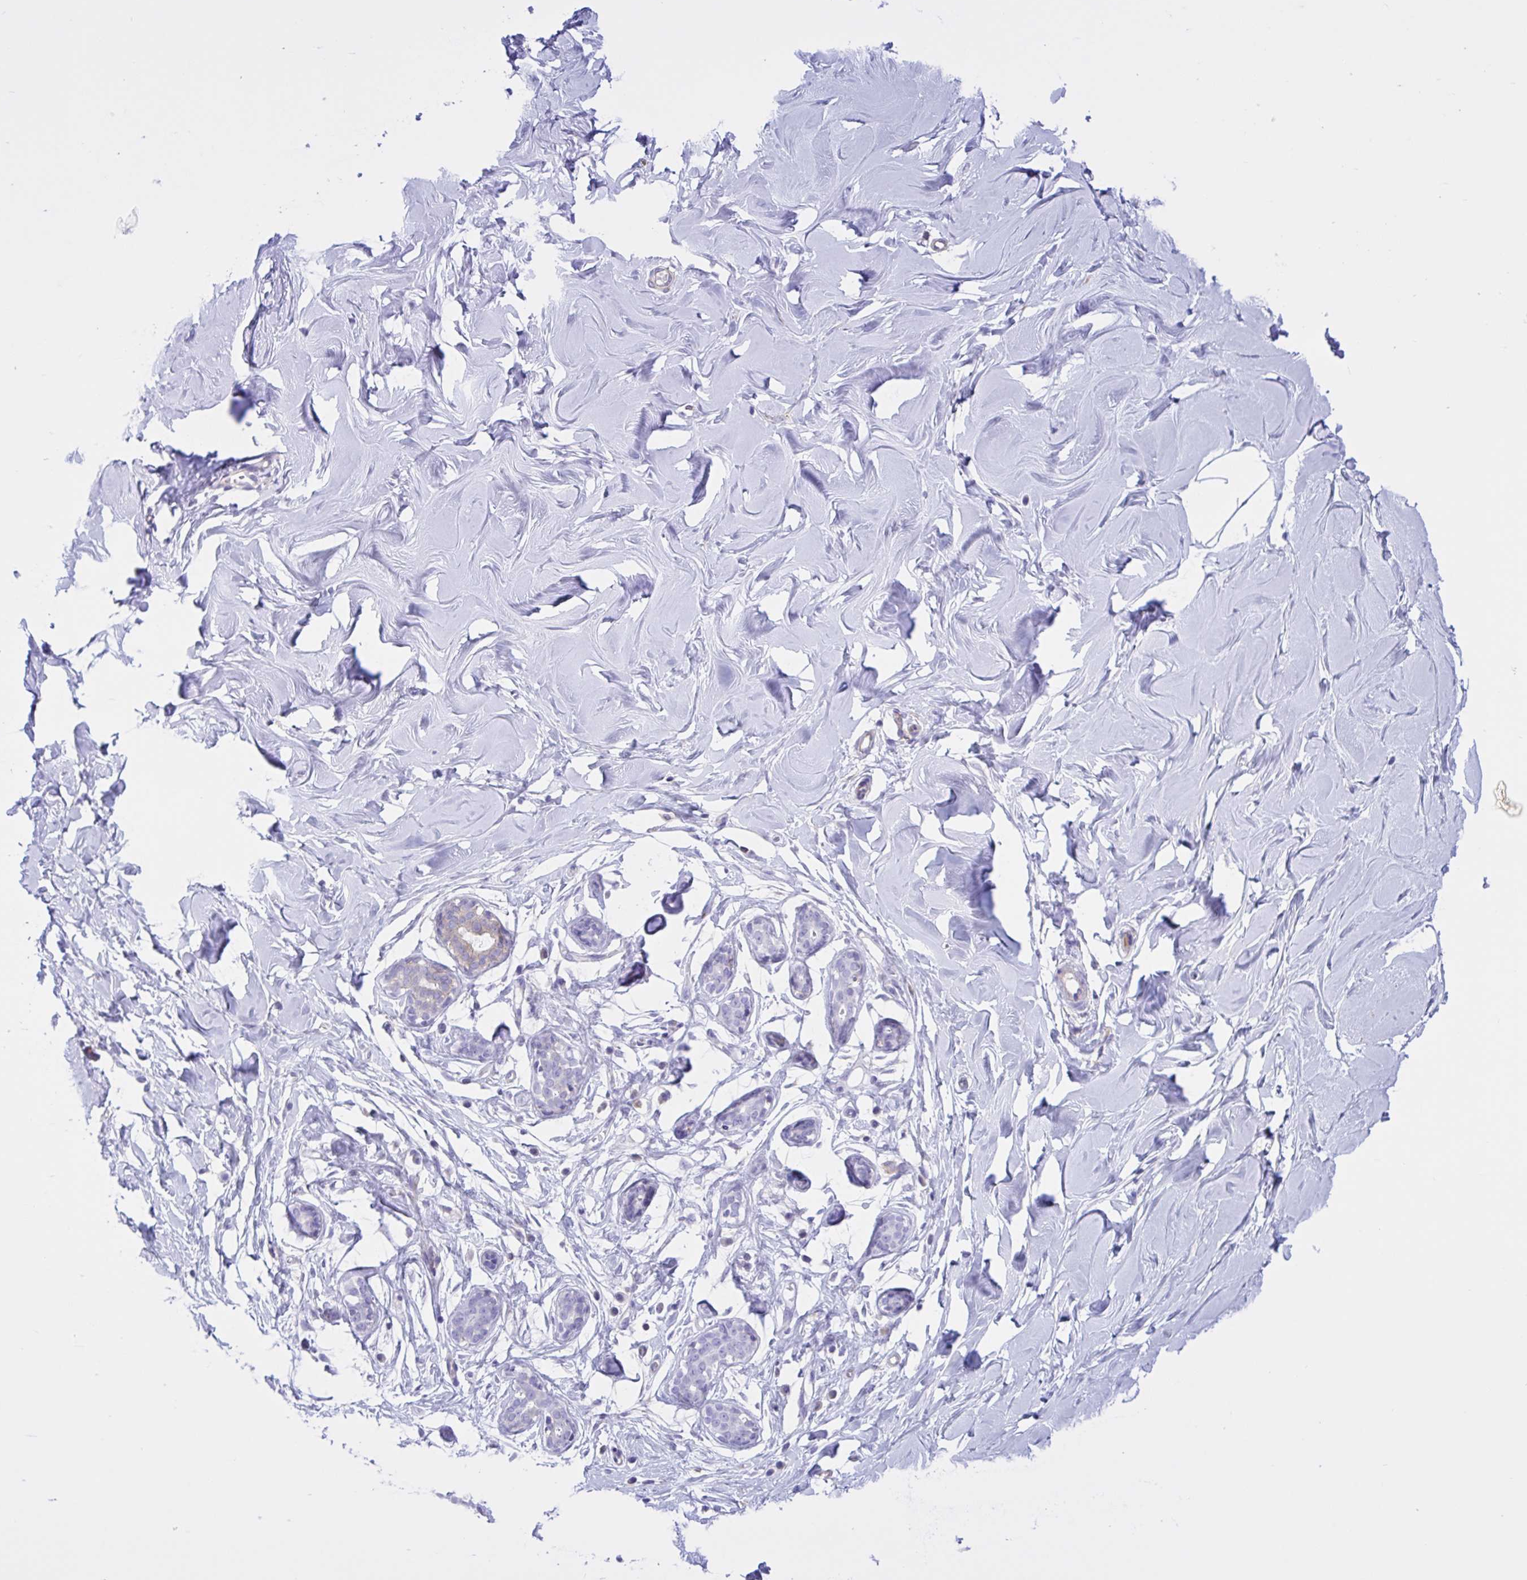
{"staining": {"intensity": "negative", "quantity": "none", "location": "none"}, "tissue": "breast", "cell_type": "Adipocytes", "image_type": "normal", "snomed": [{"axis": "morphology", "description": "Normal tissue, NOS"}, {"axis": "topography", "description": "Breast"}], "caption": "Breast stained for a protein using immunohistochemistry (IHC) shows no positivity adipocytes.", "gene": "OR51M1", "patient": {"sex": "female", "age": 27}}